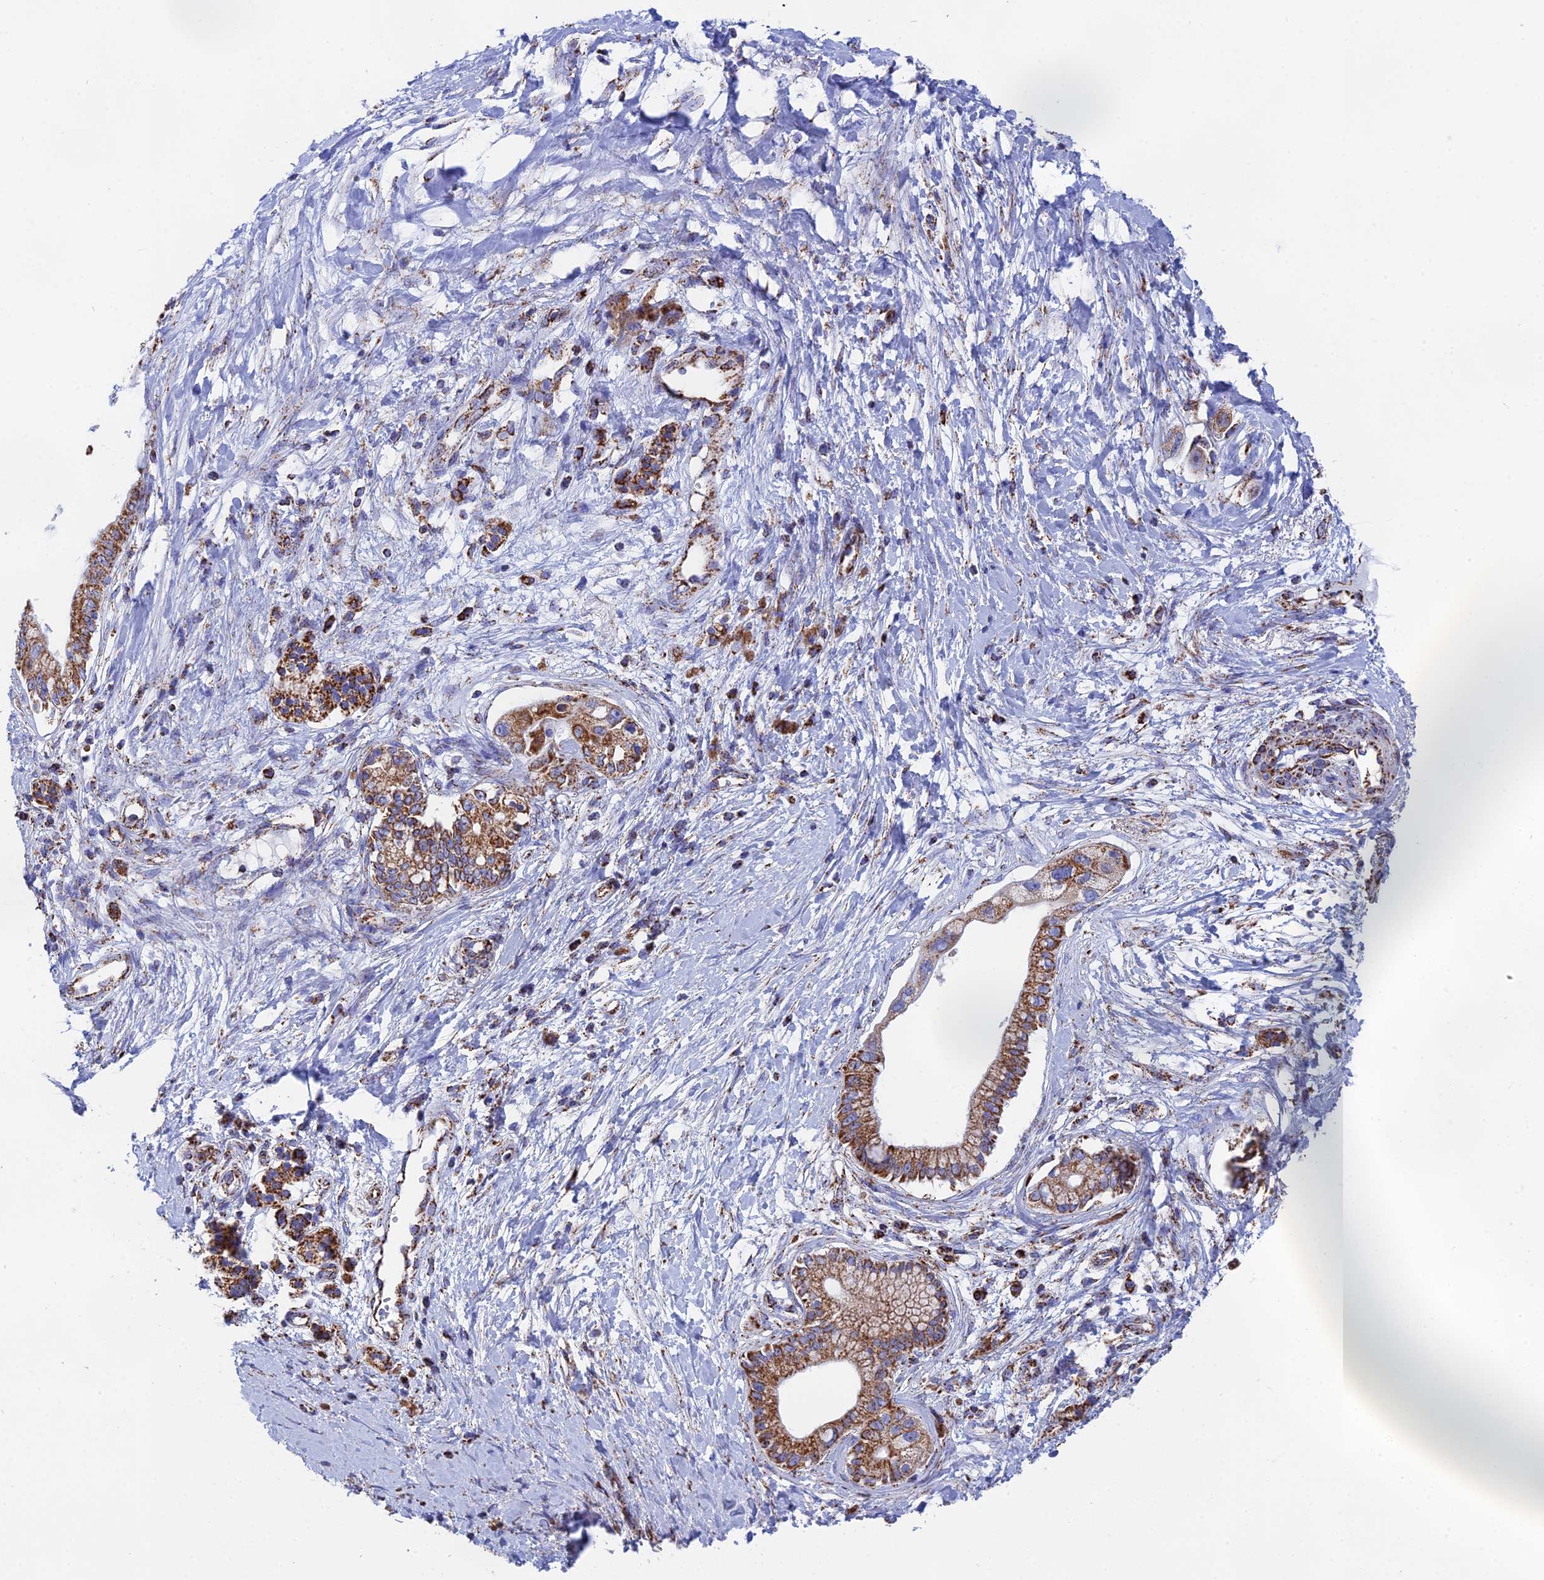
{"staining": {"intensity": "strong", "quantity": ">75%", "location": "cytoplasmic/membranous"}, "tissue": "pancreatic cancer", "cell_type": "Tumor cells", "image_type": "cancer", "snomed": [{"axis": "morphology", "description": "Adenocarcinoma, NOS"}, {"axis": "topography", "description": "Pancreas"}], "caption": "An immunohistochemistry (IHC) image of neoplastic tissue is shown. Protein staining in brown labels strong cytoplasmic/membranous positivity in pancreatic cancer (adenocarcinoma) within tumor cells. Immunohistochemistry (ihc) stains the protein in brown and the nuclei are stained blue.", "gene": "NDUFA5", "patient": {"sex": "male", "age": 68}}